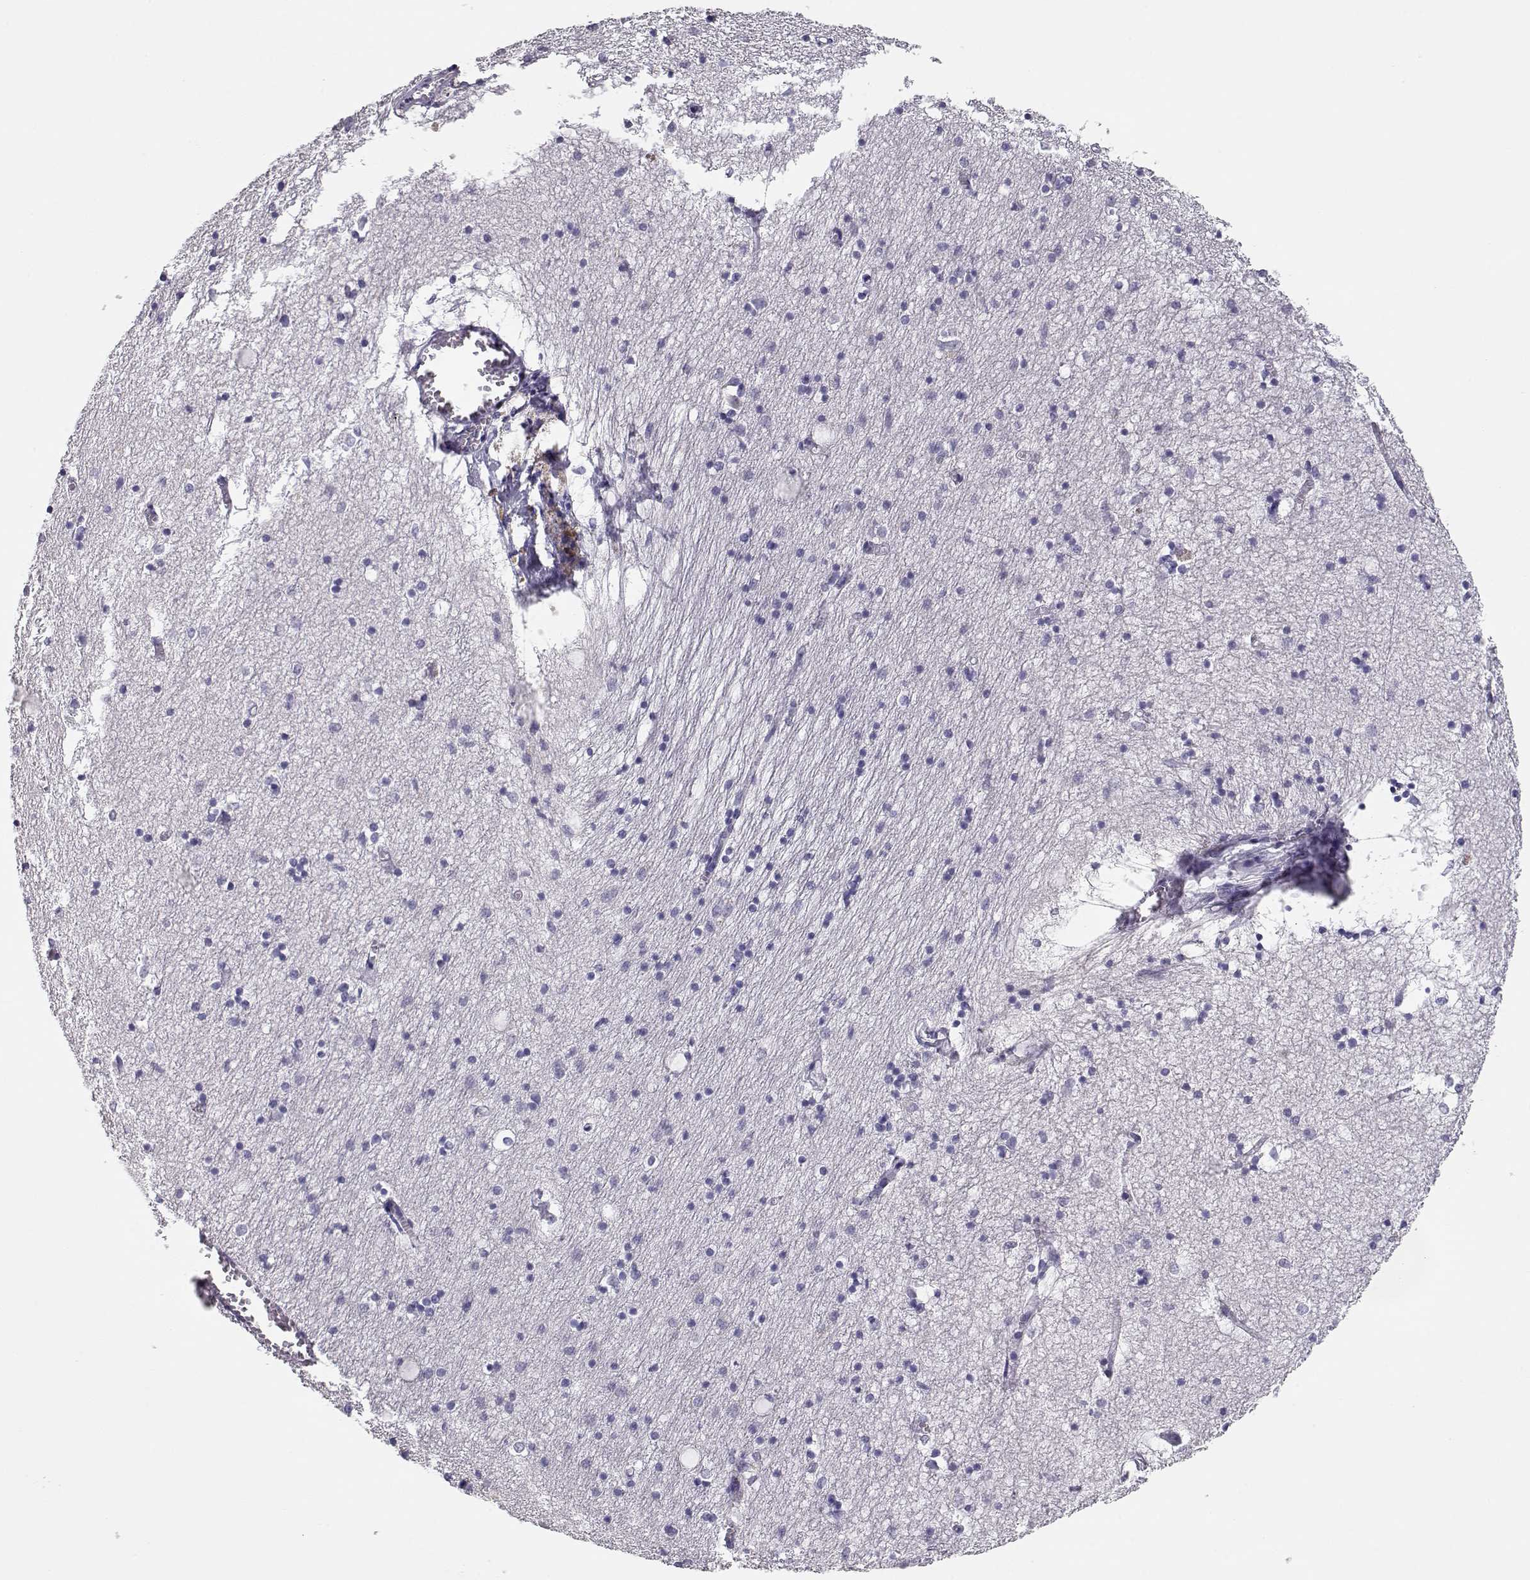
{"staining": {"intensity": "negative", "quantity": "none", "location": "none"}, "tissue": "hippocampus", "cell_type": "Glial cells", "image_type": "normal", "snomed": [{"axis": "morphology", "description": "Normal tissue, NOS"}, {"axis": "topography", "description": "Lateral ventricle wall"}, {"axis": "topography", "description": "Hippocampus"}], "caption": "A high-resolution histopathology image shows immunohistochemistry staining of unremarkable hippocampus, which exhibits no significant staining in glial cells.", "gene": "TEPP", "patient": {"sex": "female", "age": 63}}